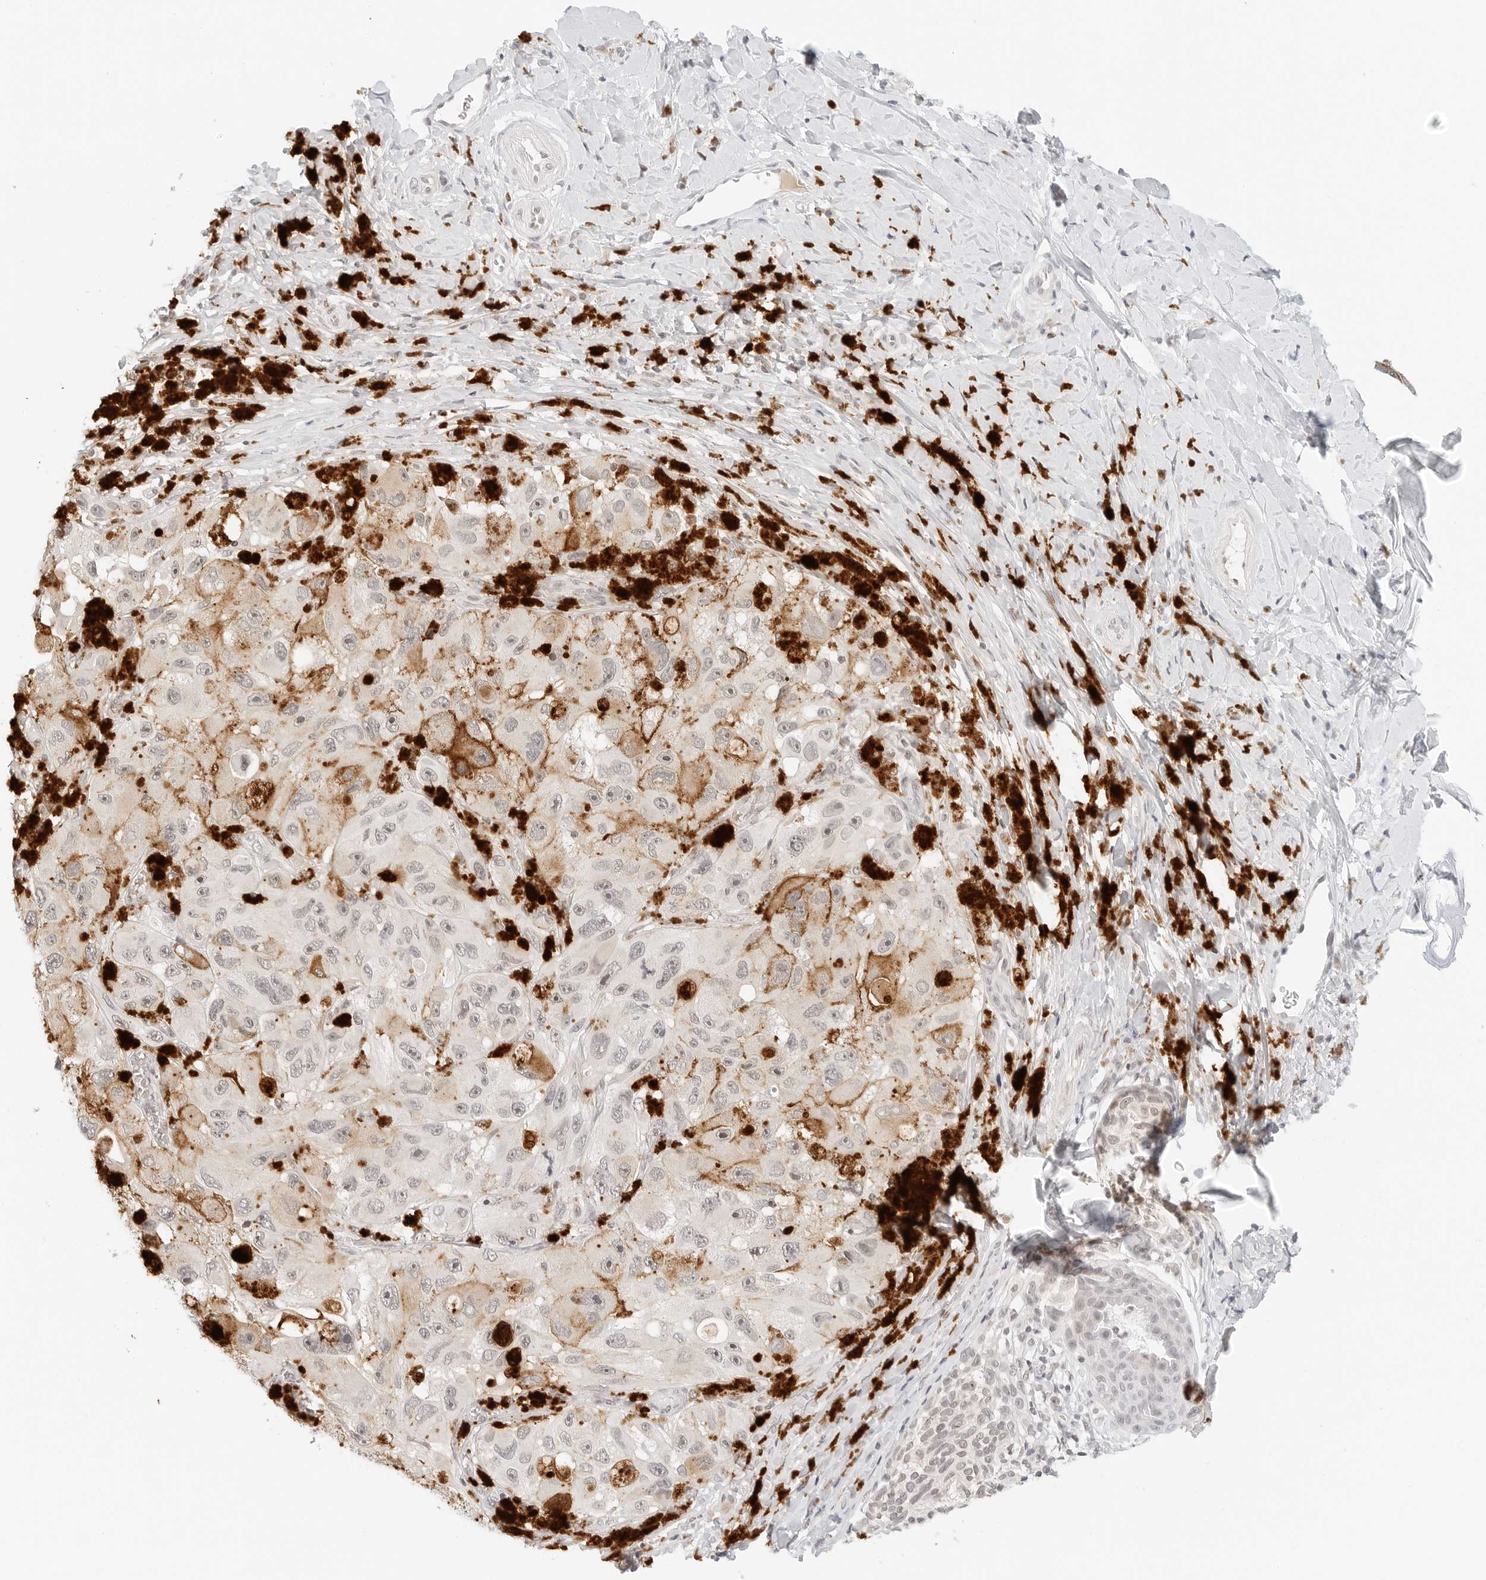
{"staining": {"intensity": "weak", "quantity": "<25%", "location": "nuclear"}, "tissue": "melanoma", "cell_type": "Tumor cells", "image_type": "cancer", "snomed": [{"axis": "morphology", "description": "Malignant melanoma, NOS"}, {"axis": "topography", "description": "Skin"}], "caption": "This micrograph is of melanoma stained with immunohistochemistry (IHC) to label a protein in brown with the nuclei are counter-stained blue. There is no staining in tumor cells. Brightfield microscopy of immunohistochemistry stained with DAB (3,3'-diaminobenzidine) (brown) and hematoxylin (blue), captured at high magnification.", "gene": "NEO1", "patient": {"sex": "female", "age": 73}}